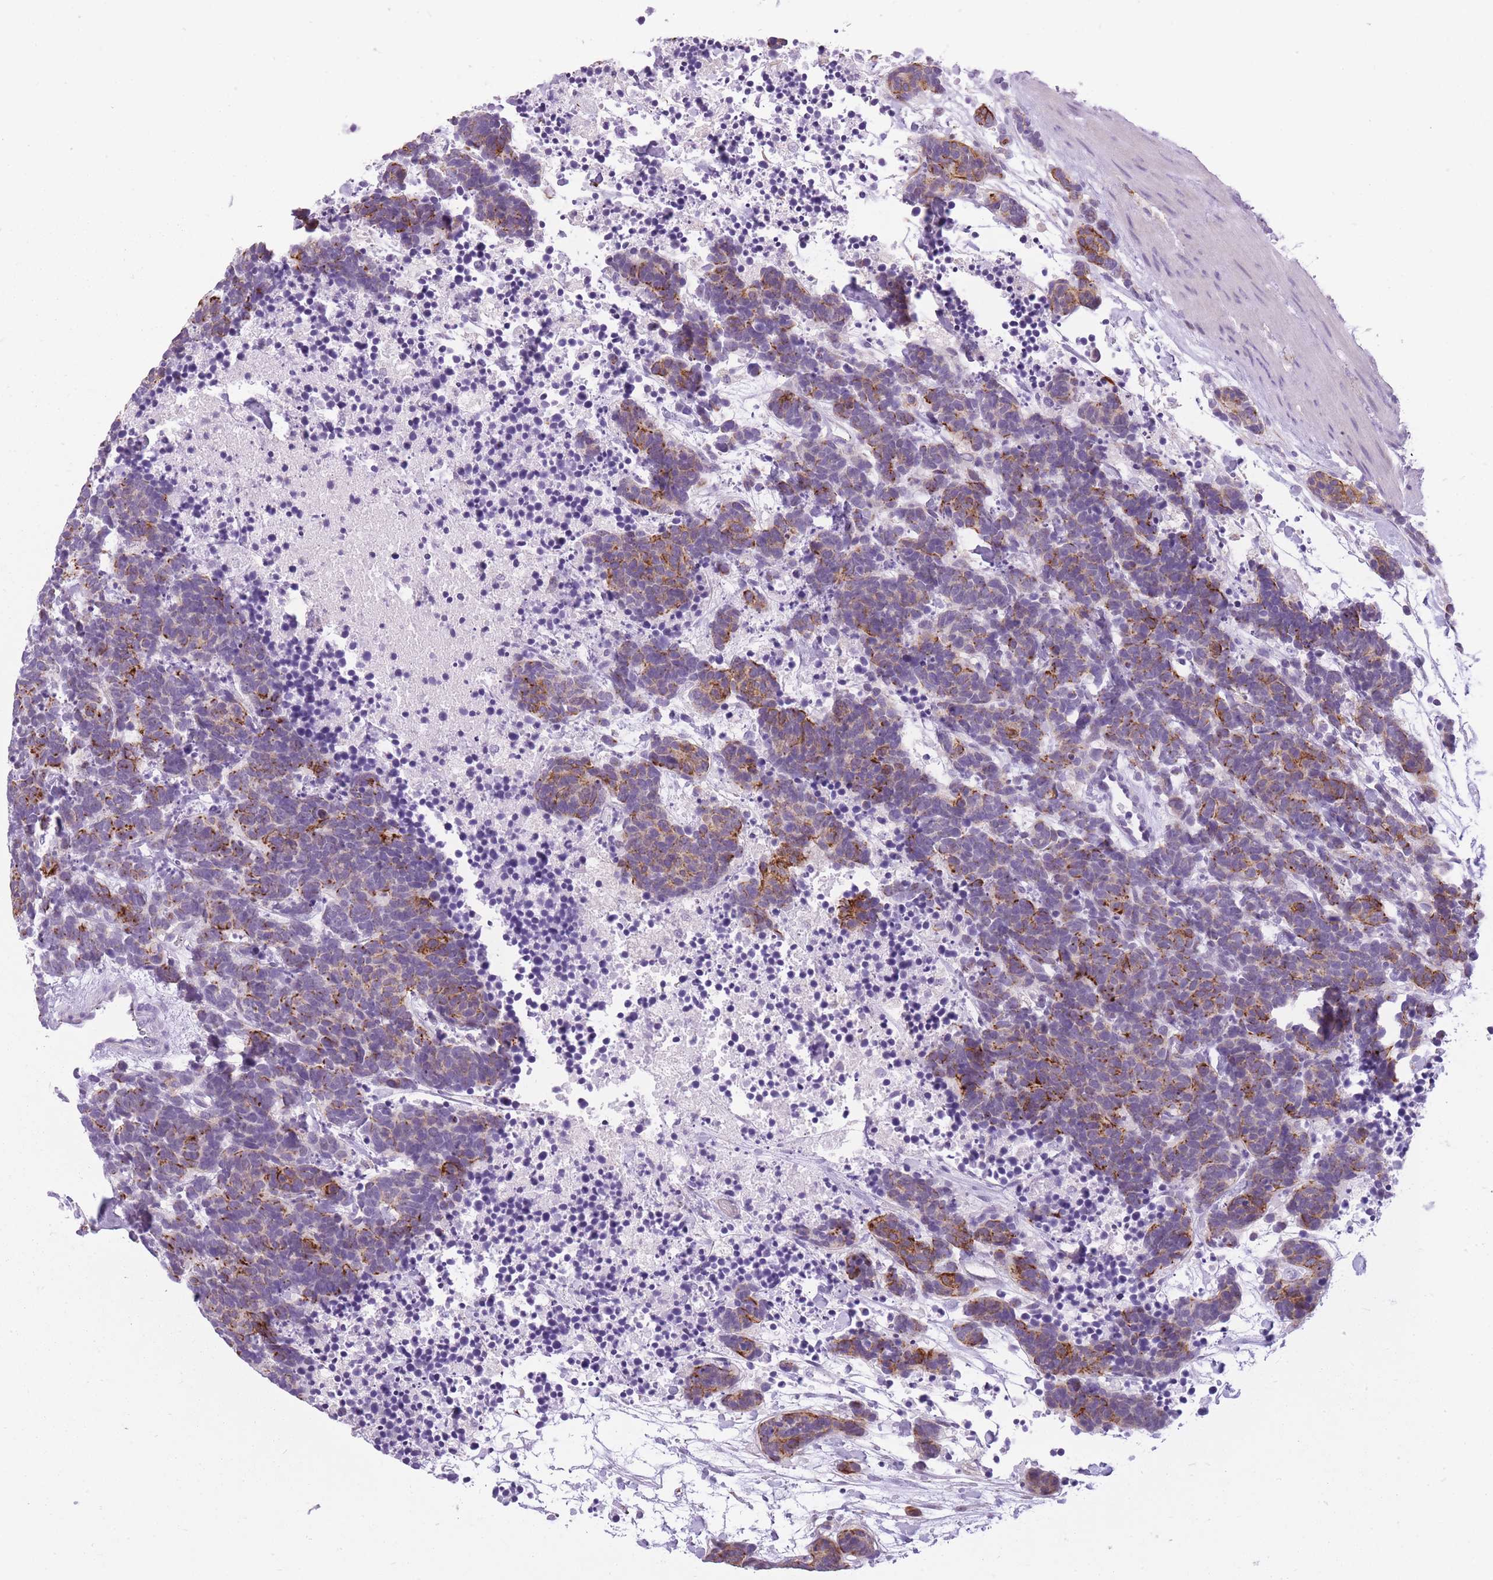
{"staining": {"intensity": "moderate", "quantity": "25%-75%", "location": "cytoplasmic/membranous"}, "tissue": "carcinoid", "cell_type": "Tumor cells", "image_type": "cancer", "snomed": [{"axis": "morphology", "description": "Carcinoma, NOS"}, {"axis": "morphology", "description": "Carcinoid, malignant, NOS"}, {"axis": "topography", "description": "Prostate"}], "caption": "Carcinoid stained for a protein demonstrates moderate cytoplasmic/membranous positivity in tumor cells.", "gene": "RADX", "patient": {"sex": "male", "age": 57}}